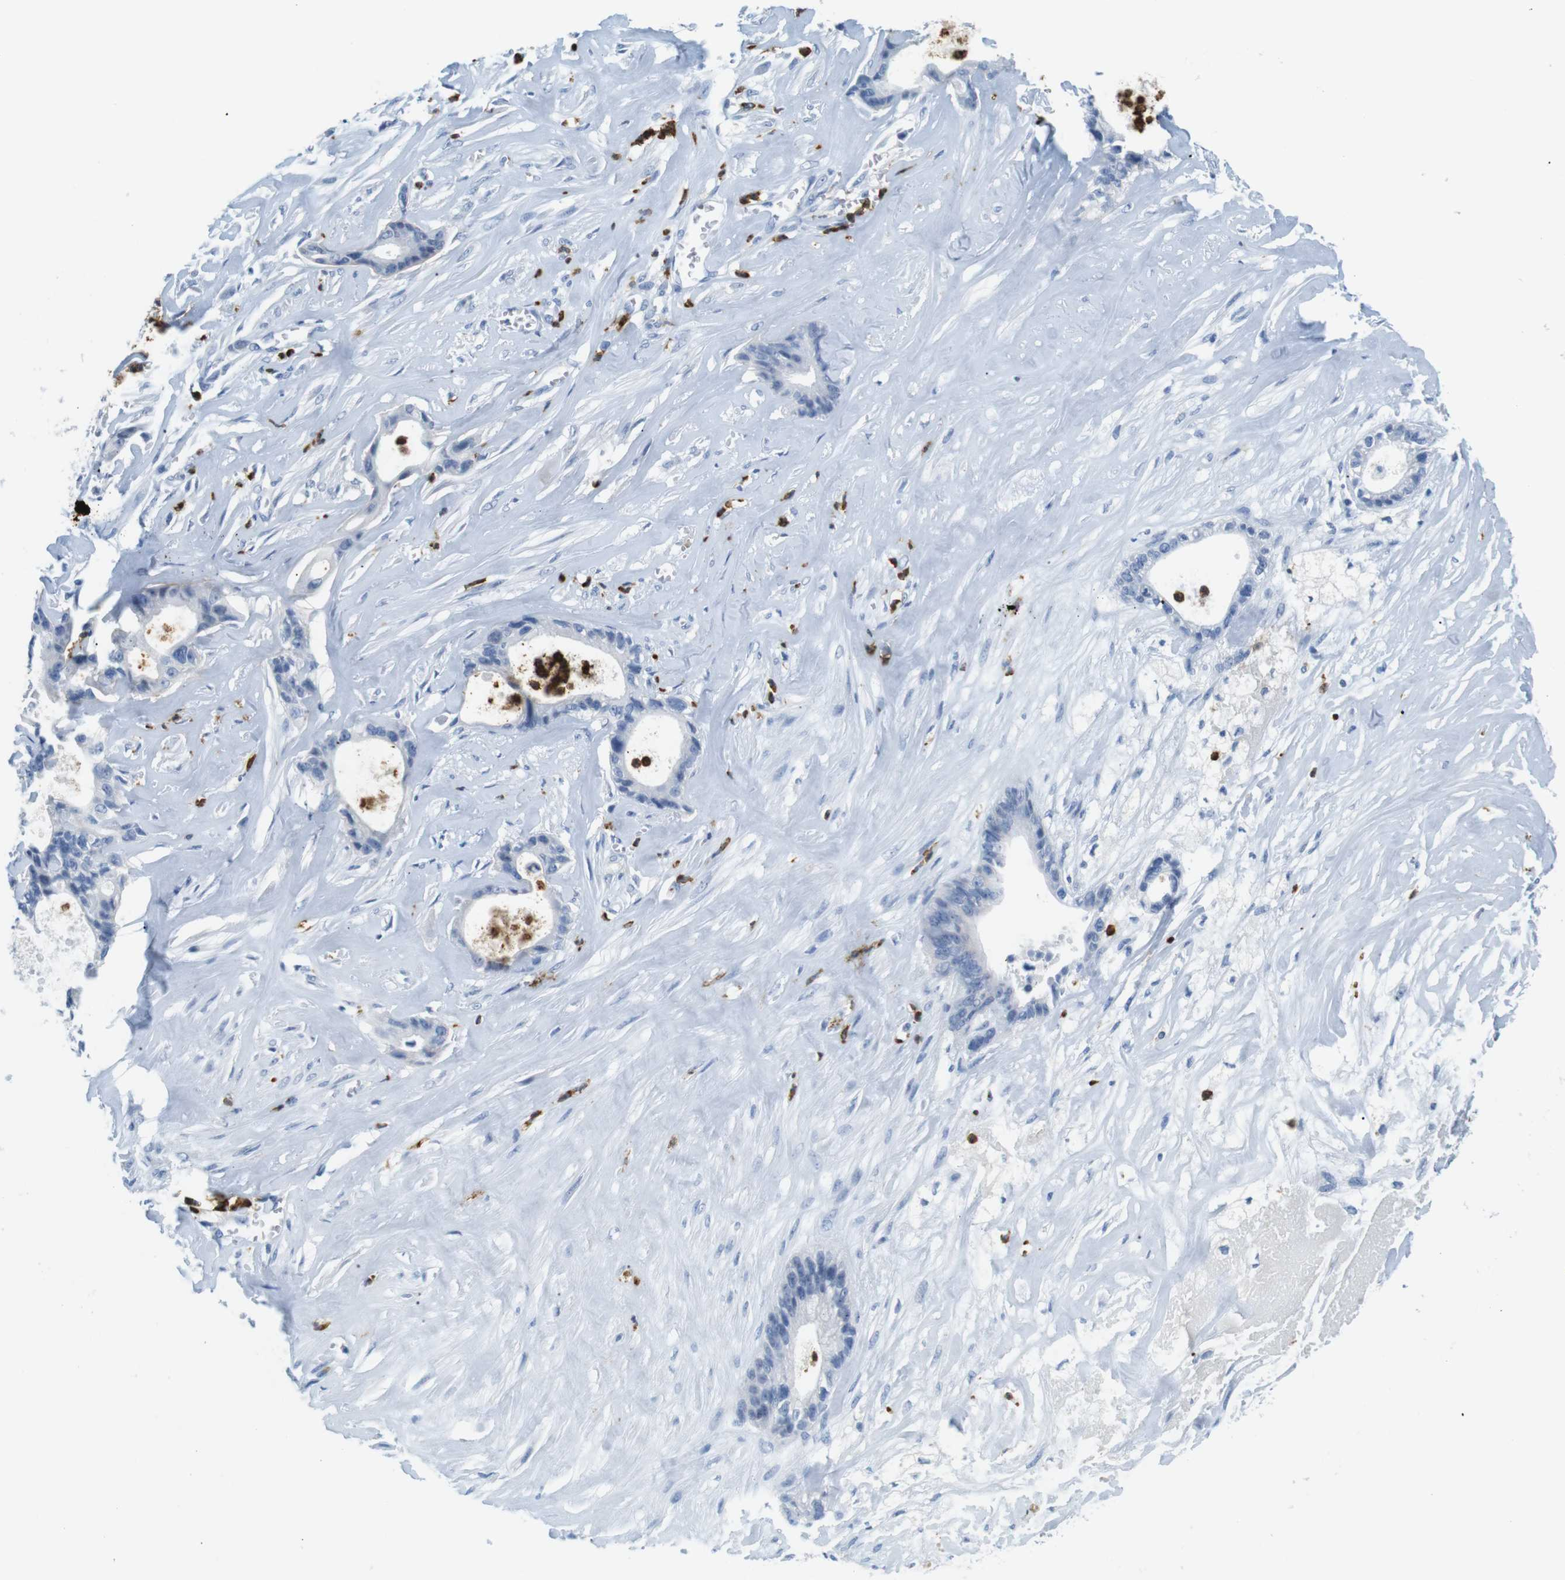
{"staining": {"intensity": "negative", "quantity": "none", "location": "none"}, "tissue": "liver cancer", "cell_type": "Tumor cells", "image_type": "cancer", "snomed": [{"axis": "morphology", "description": "Cholangiocarcinoma"}, {"axis": "topography", "description": "Liver"}], "caption": "Liver cancer was stained to show a protein in brown. There is no significant expression in tumor cells.", "gene": "MCEMP1", "patient": {"sex": "female", "age": 55}}